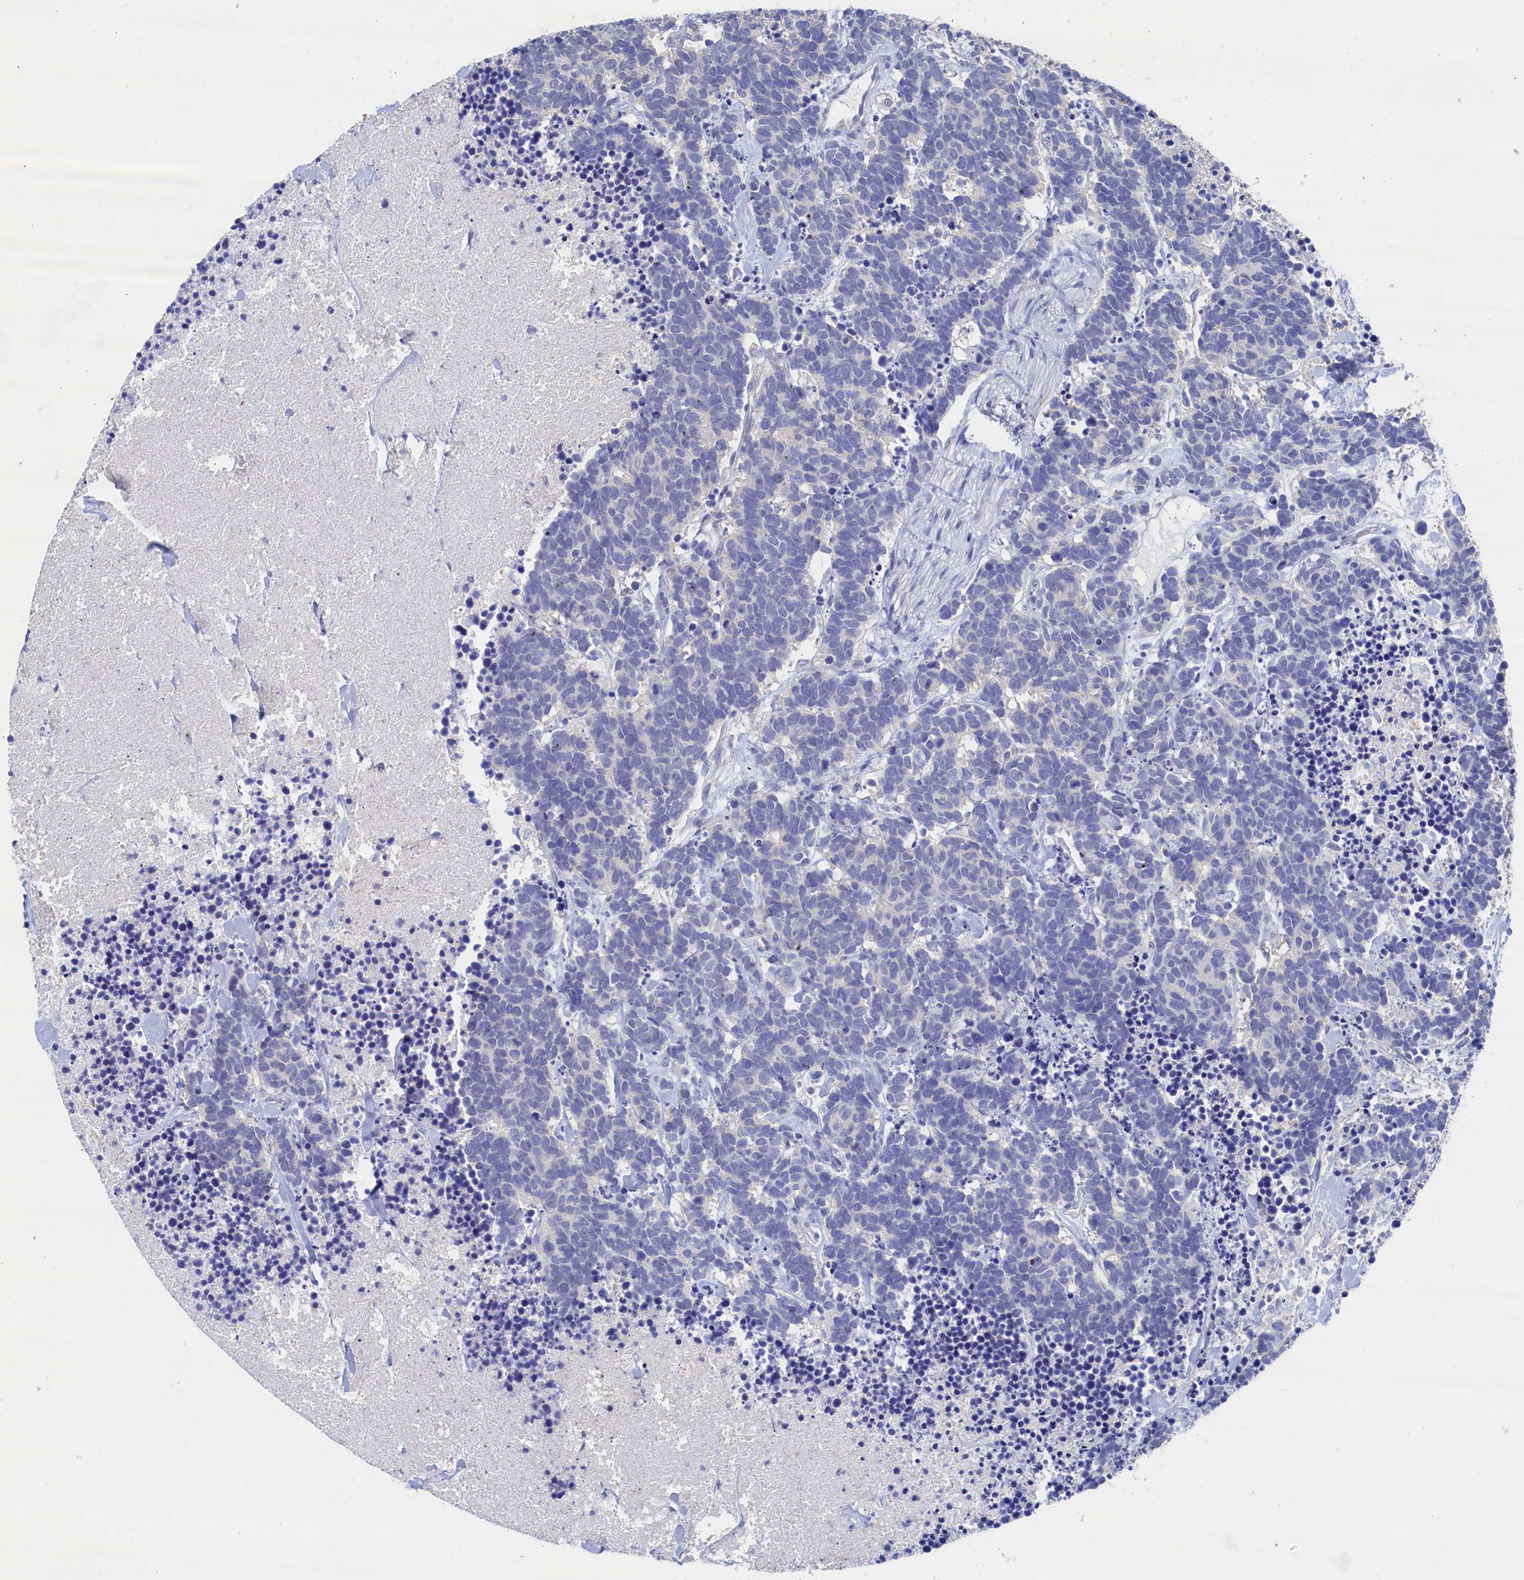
{"staining": {"intensity": "negative", "quantity": "none", "location": "none"}, "tissue": "carcinoid", "cell_type": "Tumor cells", "image_type": "cancer", "snomed": [{"axis": "morphology", "description": "Carcinoma, NOS"}, {"axis": "morphology", "description": "Carcinoid, malignant, NOS"}, {"axis": "topography", "description": "Prostate"}], "caption": "The IHC micrograph has no significant positivity in tumor cells of carcinoma tissue.", "gene": "CBLIF", "patient": {"sex": "male", "age": 57}}